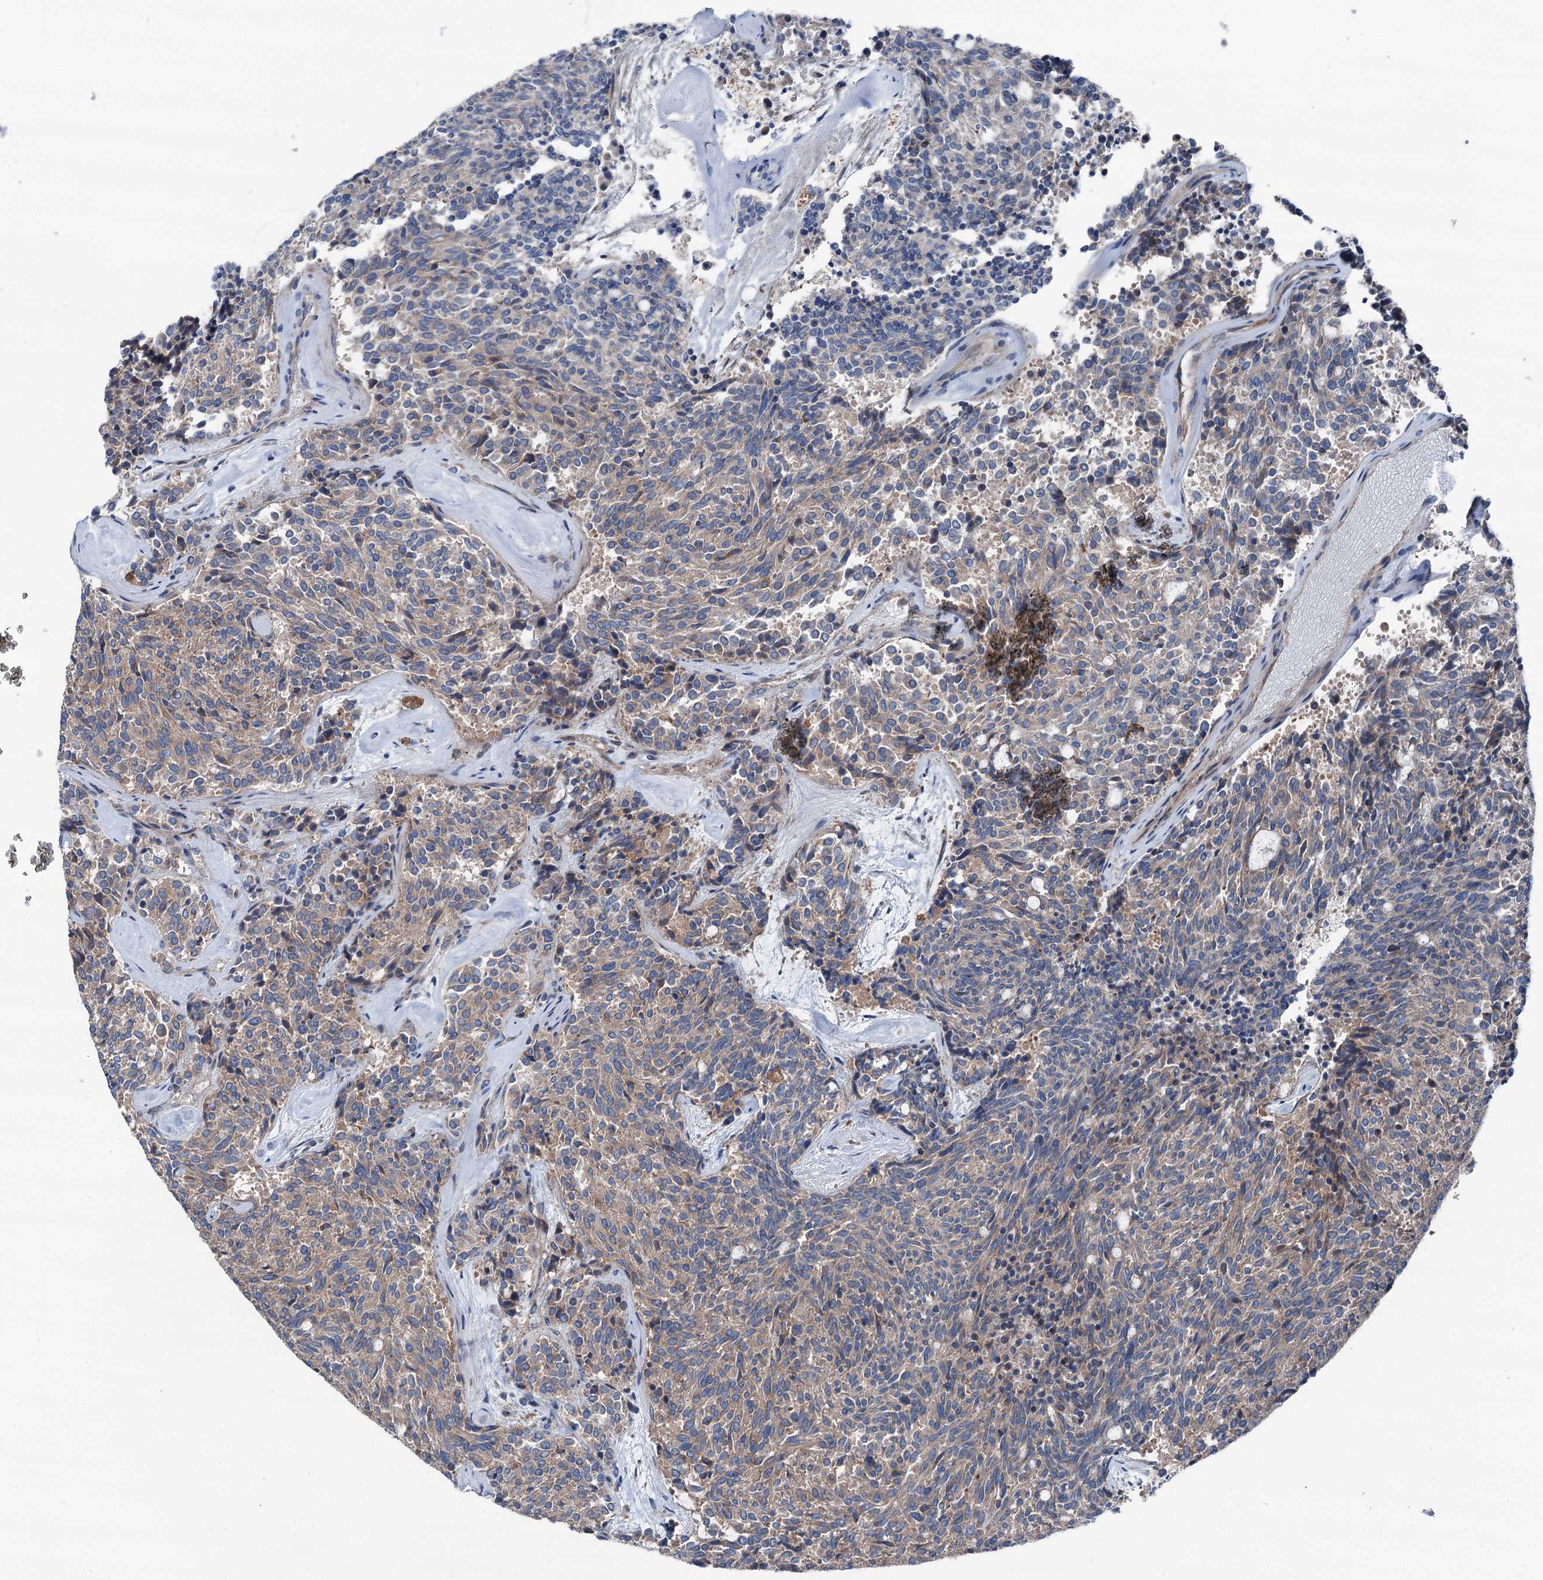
{"staining": {"intensity": "moderate", "quantity": "25%-75%", "location": "cytoplasmic/membranous"}, "tissue": "carcinoid", "cell_type": "Tumor cells", "image_type": "cancer", "snomed": [{"axis": "morphology", "description": "Carcinoid, malignant, NOS"}, {"axis": "topography", "description": "Pancreas"}], "caption": "Moderate cytoplasmic/membranous protein staining is identified in about 25%-75% of tumor cells in carcinoid. The staining was performed using DAB (3,3'-diaminobenzidine), with brown indicating positive protein expression. Nuclei are stained blue with hematoxylin.", "gene": "RUFY1", "patient": {"sex": "female", "age": 54}}